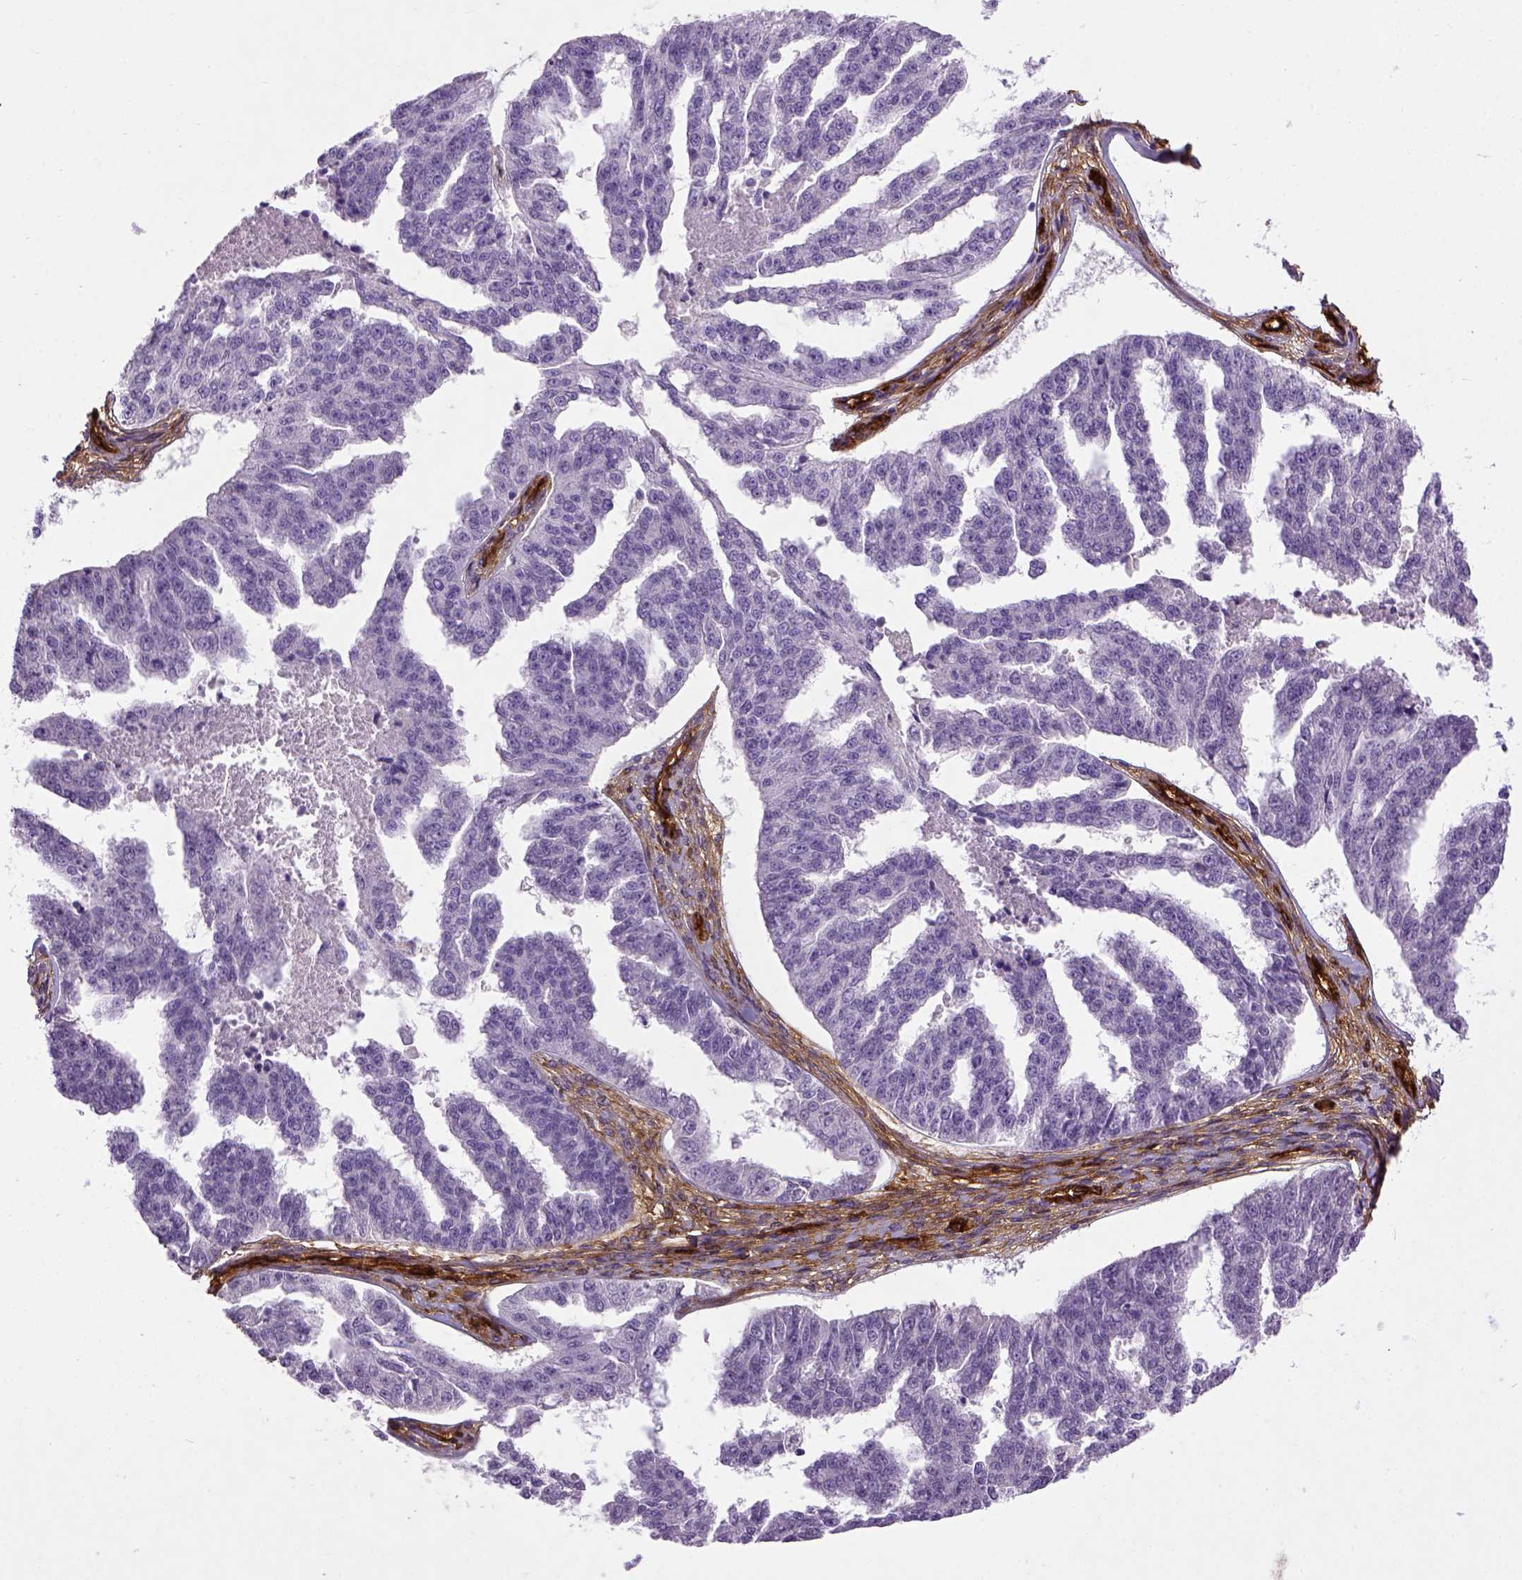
{"staining": {"intensity": "negative", "quantity": "none", "location": "none"}, "tissue": "ovarian cancer", "cell_type": "Tumor cells", "image_type": "cancer", "snomed": [{"axis": "morphology", "description": "Cystadenocarcinoma, serous, NOS"}, {"axis": "topography", "description": "Ovary"}], "caption": "Immunohistochemistry (IHC) histopathology image of serous cystadenocarcinoma (ovarian) stained for a protein (brown), which exhibits no staining in tumor cells.", "gene": "ENG", "patient": {"sex": "female", "age": 58}}